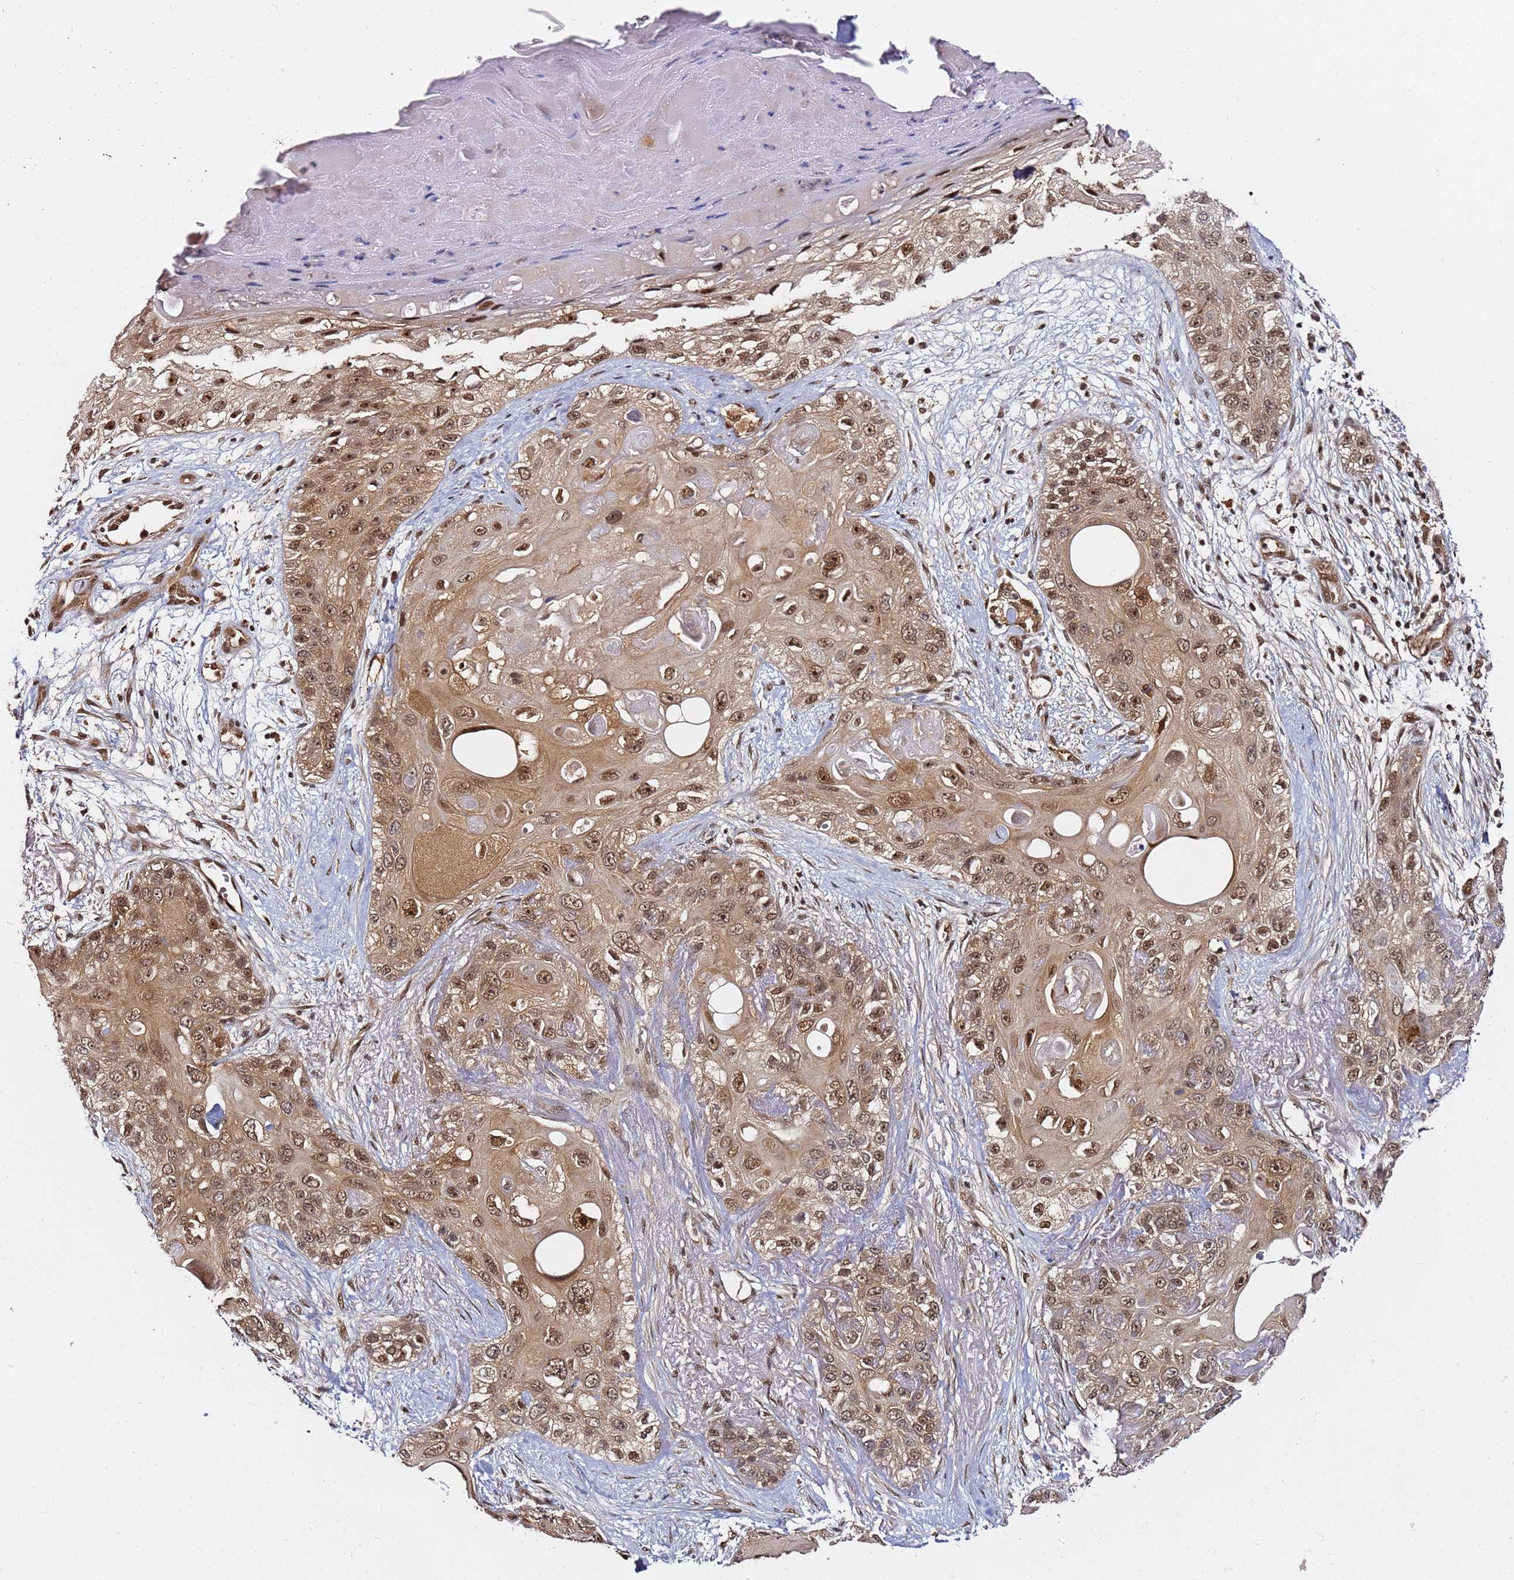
{"staining": {"intensity": "moderate", "quantity": ">75%", "location": "nuclear"}, "tissue": "skin cancer", "cell_type": "Tumor cells", "image_type": "cancer", "snomed": [{"axis": "morphology", "description": "Normal tissue, NOS"}, {"axis": "morphology", "description": "Squamous cell carcinoma, NOS"}, {"axis": "topography", "description": "Skin"}], "caption": "Human squamous cell carcinoma (skin) stained for a protein (brown) shows moderate nuclear positive staining in approximately >75% of tumor cells.", "gene": "RGS18", "patient": {"sex": "male", "age": 72}}